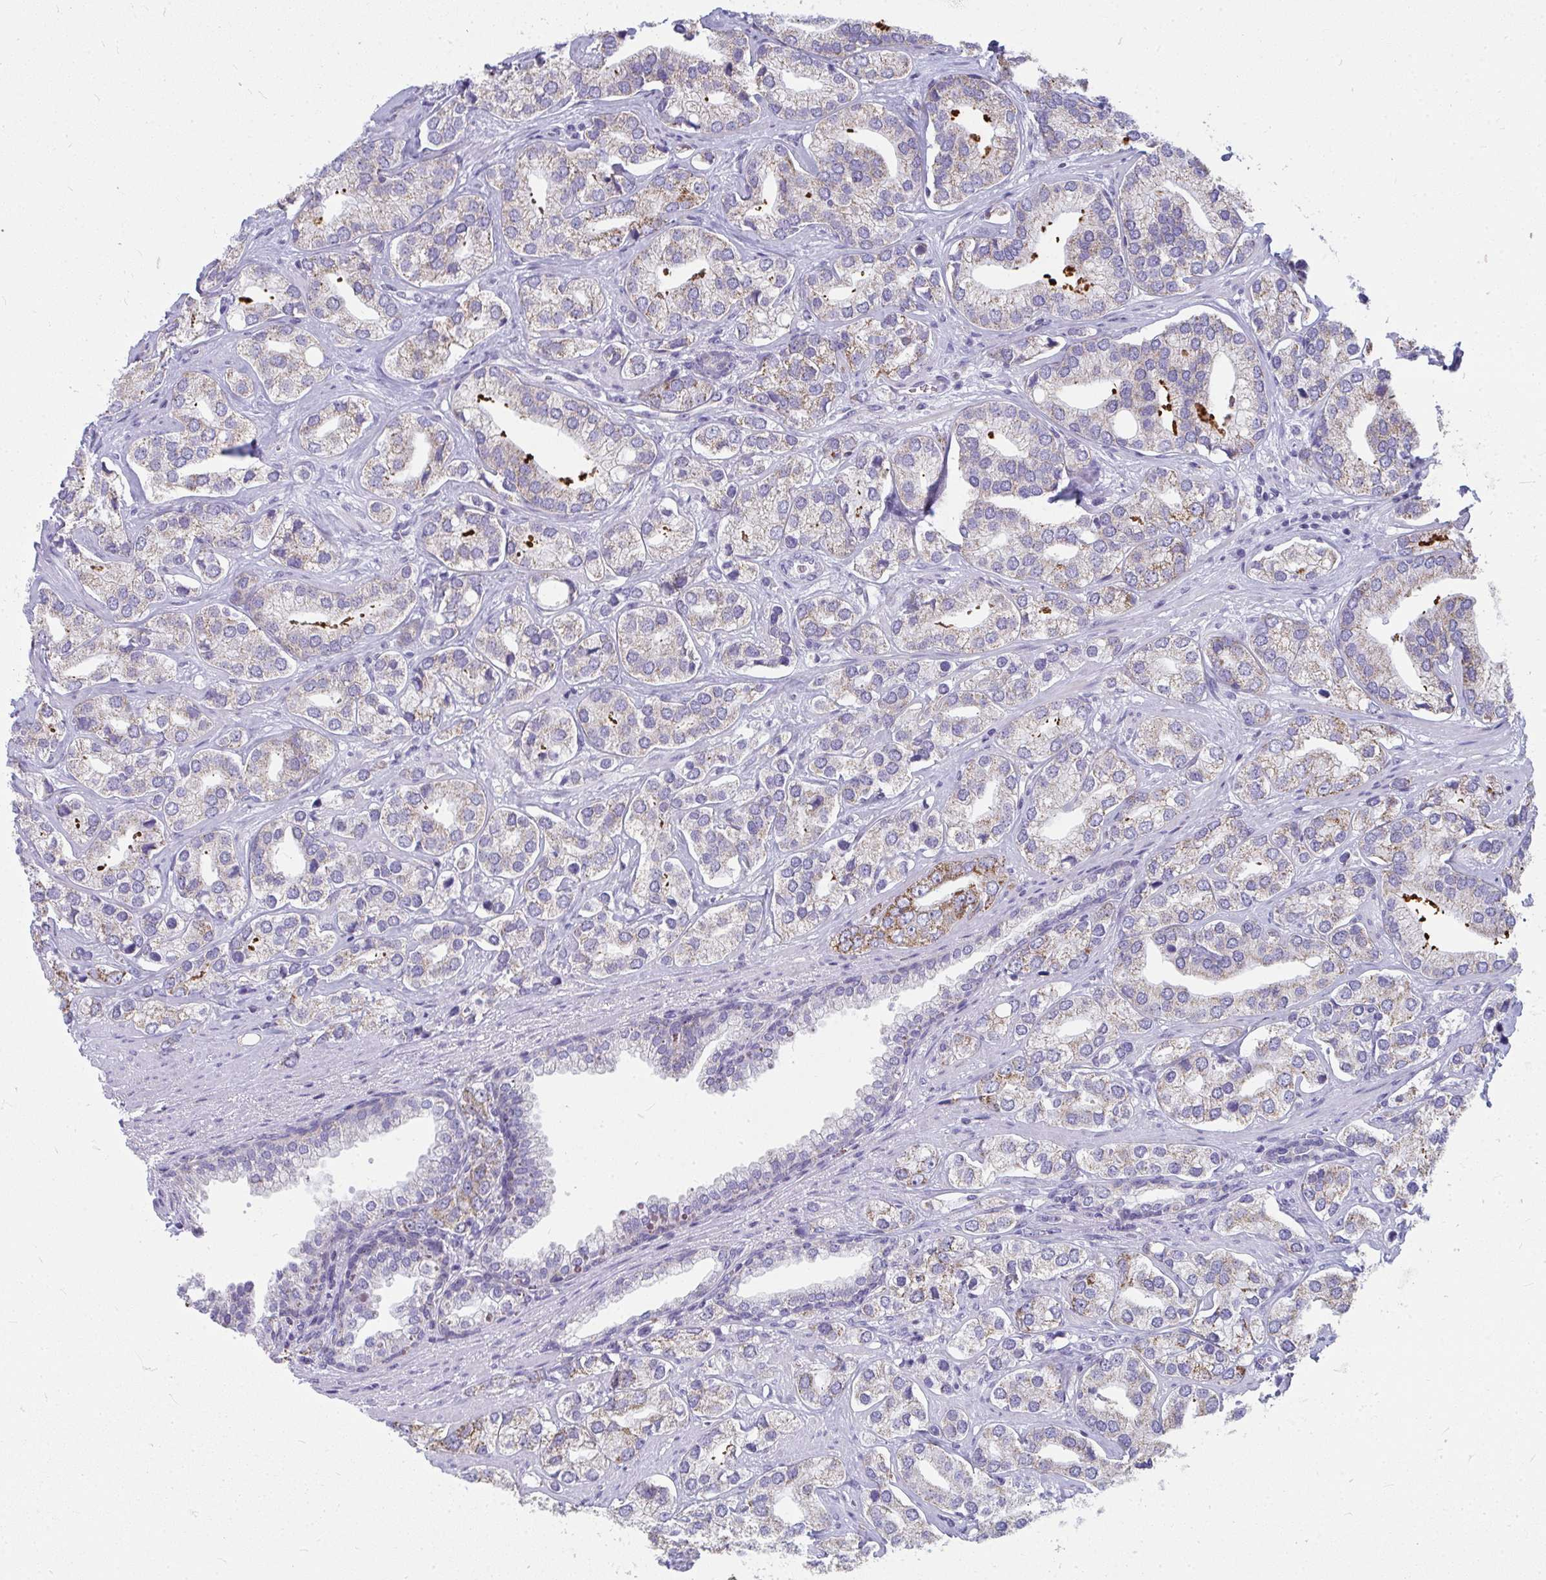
{"staining": {"intensity": "moderate", "quantity": "<25%", "location": "cytoplasmic/membranous"}, "tissue": "prostate cancer", "cell_type": "Tumor cells", "image_type": "cancer", "snomed": [{"axis": "morphology", "description": "Adenocarcinoma, High grade"}, {"axis": "topography", "description": "Prostate"}], "caption": "IHC of human high-grade adenocarcinoma (prostate) exhibits low levels of moderate cytoplasmic/membranous expression in about <25% of tumor cells.", "gene": "SLC6A1", "patient": {"sex": "male", "age": 58}}